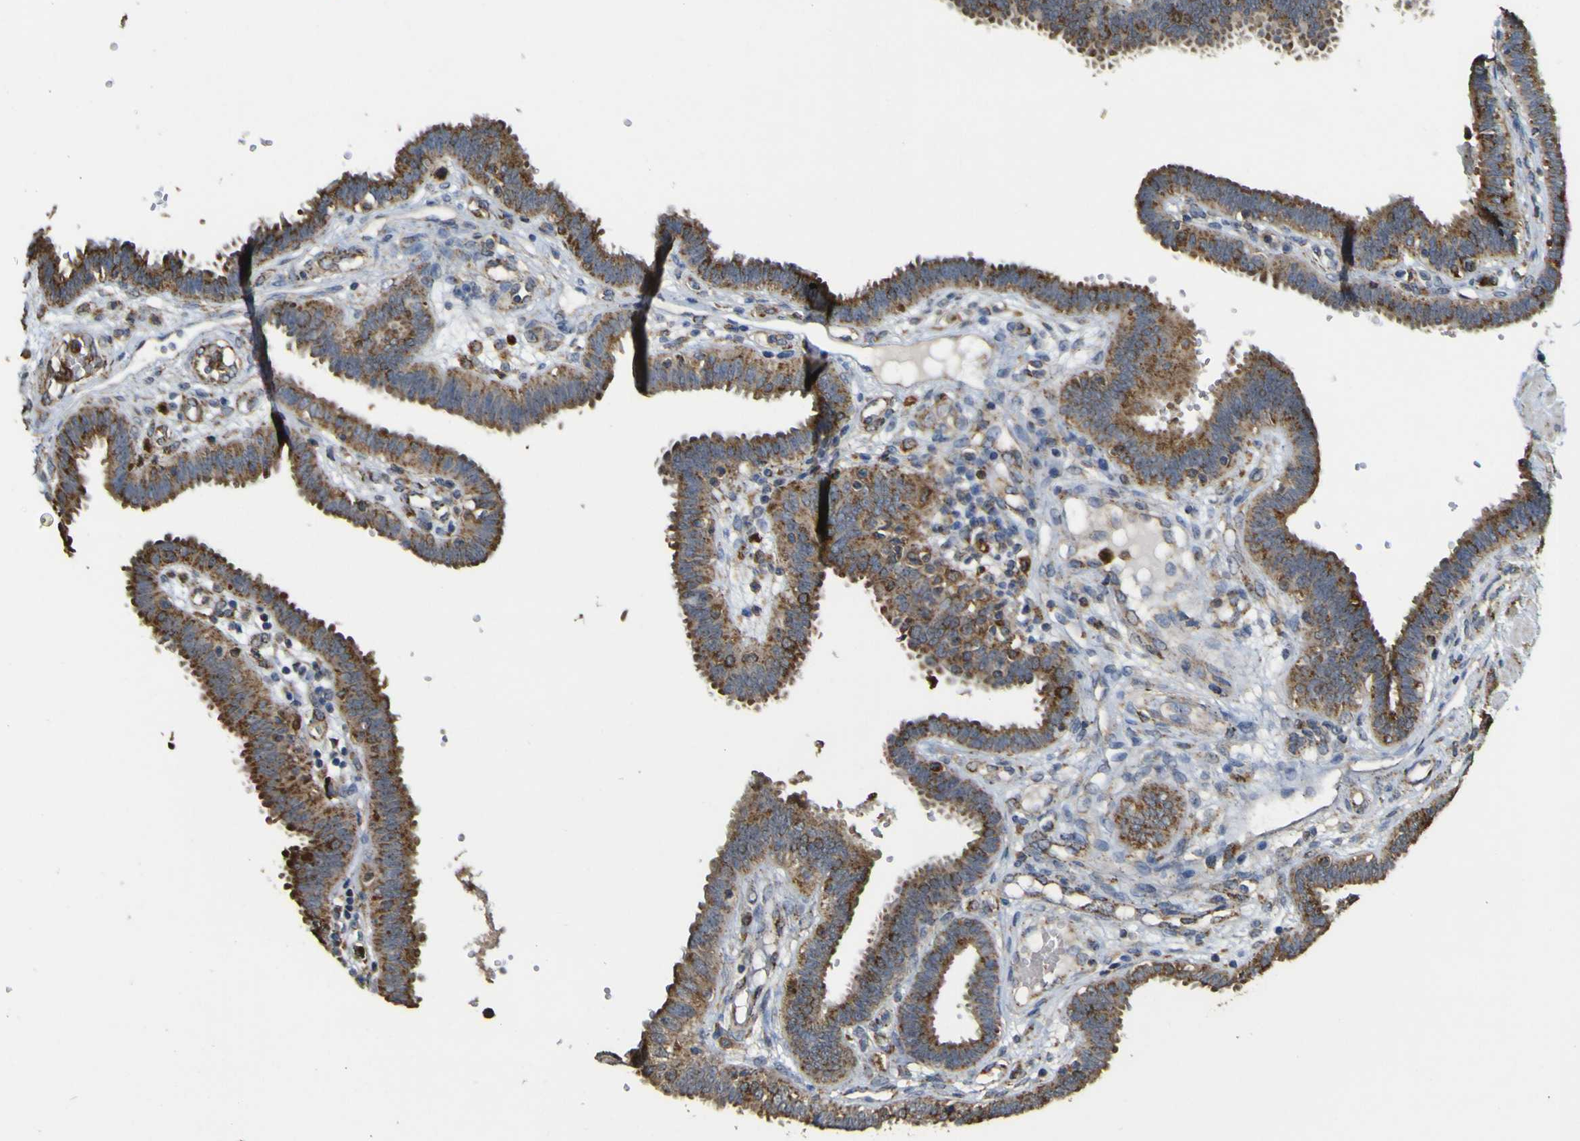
{"staining": {"intensity": "moderate", "quantity": ">75%", "location": "cytoplasmic/membranous"}, "tissue": "fallopian tube", "cell_type": "Glandular cells", "image_type": "normal", "snomed": [{"axis": "morphology", "description": "Normal tissue, NOS"}, {"axis": "topography", "description": "Fallopian tube"}], "caption": "IHC micrograph of normal fallopian tube stained for a protein (brown), which displays medium levels of moderate cytoplasmic/membranous staining in approximately >75% of glandular cells.", "gene": "ACSL3", "patient": {"sex": "female", "age": 32}}